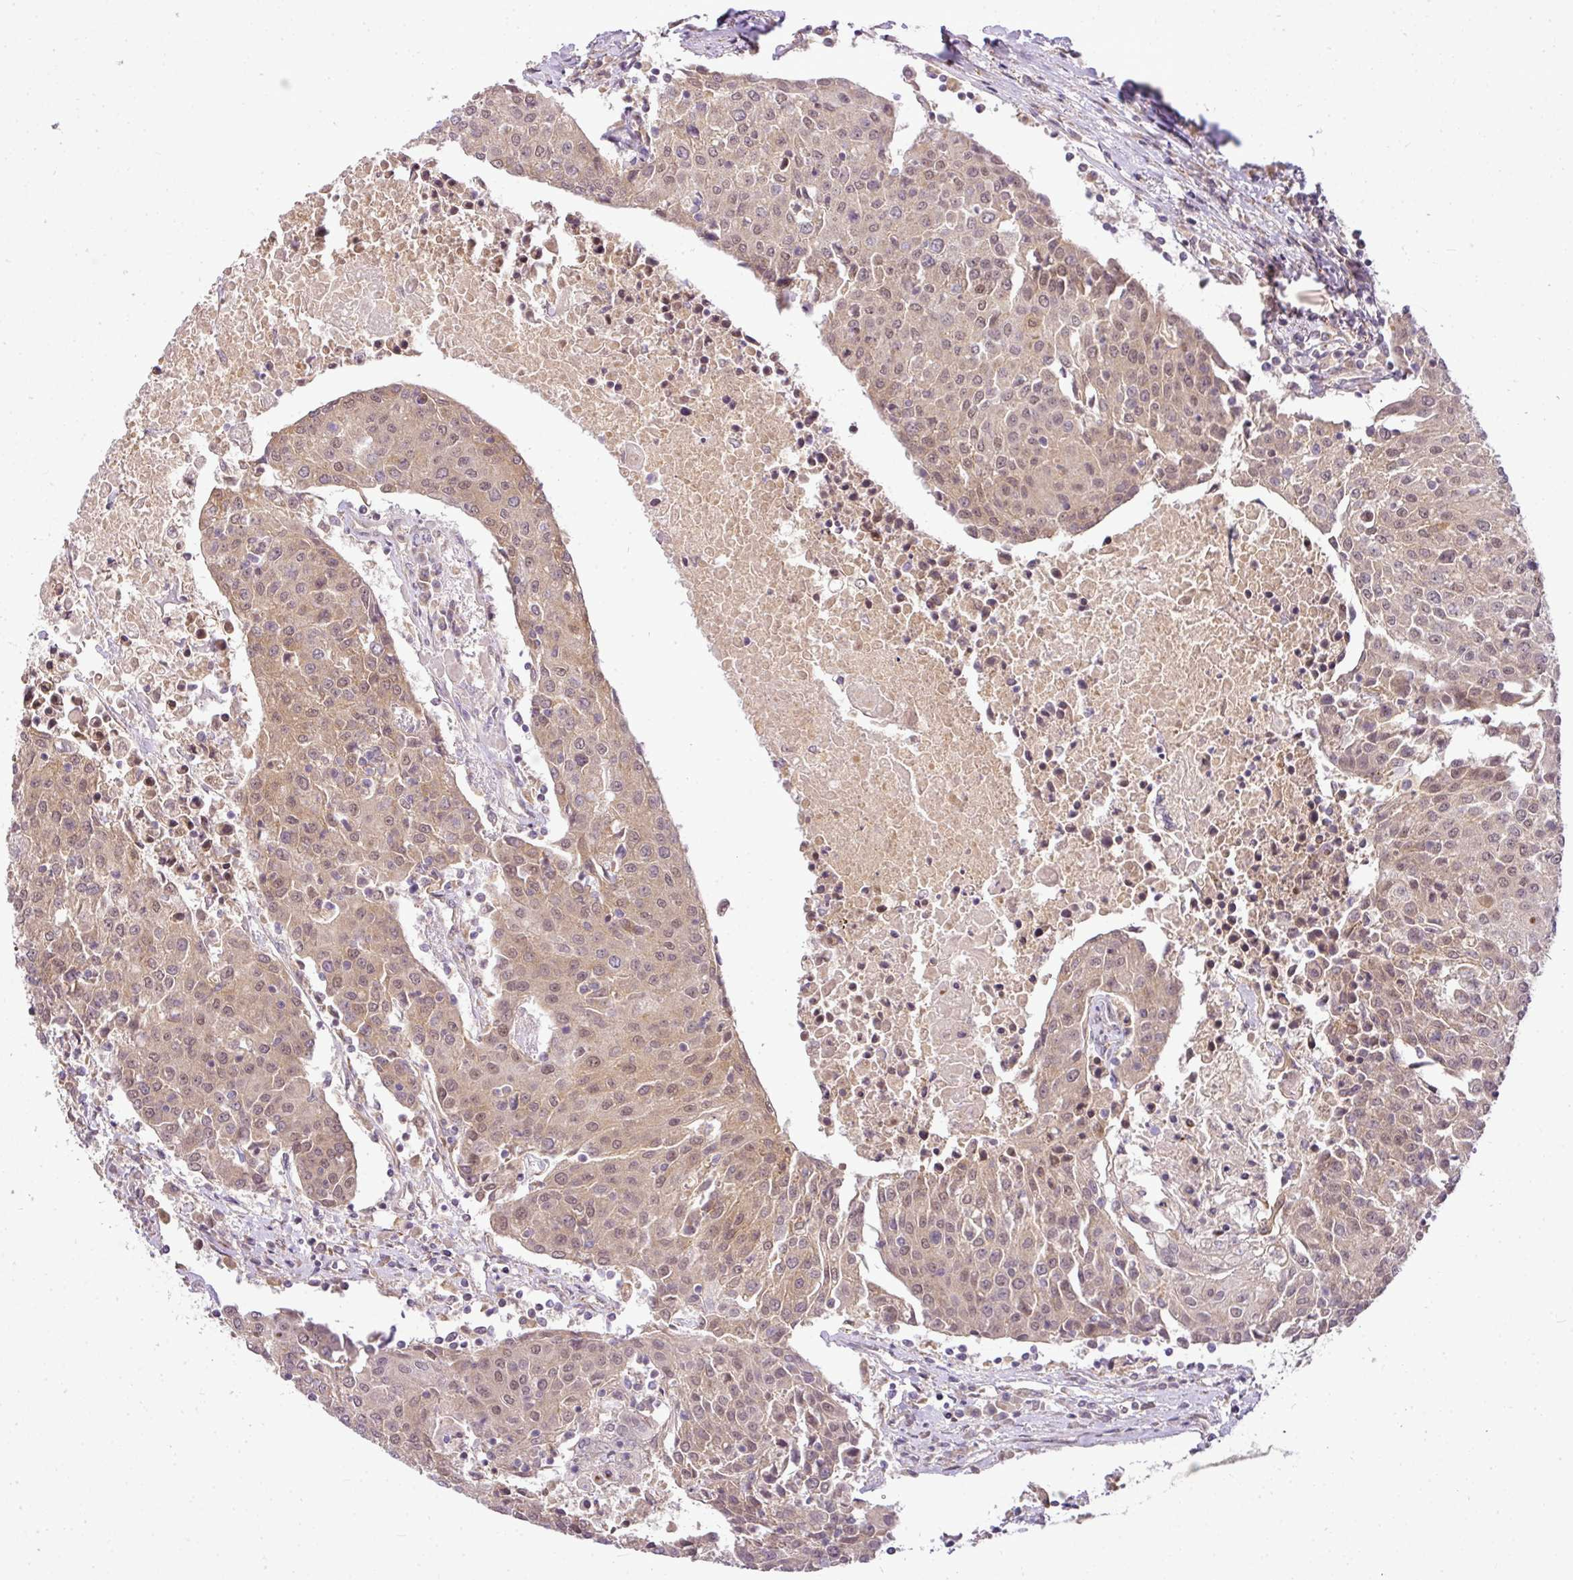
{"staining": {"intensity": "weak", "quantity": ">75%", "location": "cytoplasmic/membranous,nuclear"}, "tissue": "urothelial cancer", "cell_type": "Tumor cells", "image_type": "cancer", "snomed": [{"axis": "morphology", "description": "Urothelial carcinoma, High grade"}, {"axis": "topography", "description": "Urinary bladder"}], "caption": "Human high-grade urothelial carcinoma stained with a brown dye exhibits weak cytoplasmic/membranous and nuclear positive expression in approximately >75% of tumor cells.", "gene": "C1orf226", "patient": {"sex": "female", "age": 85}}